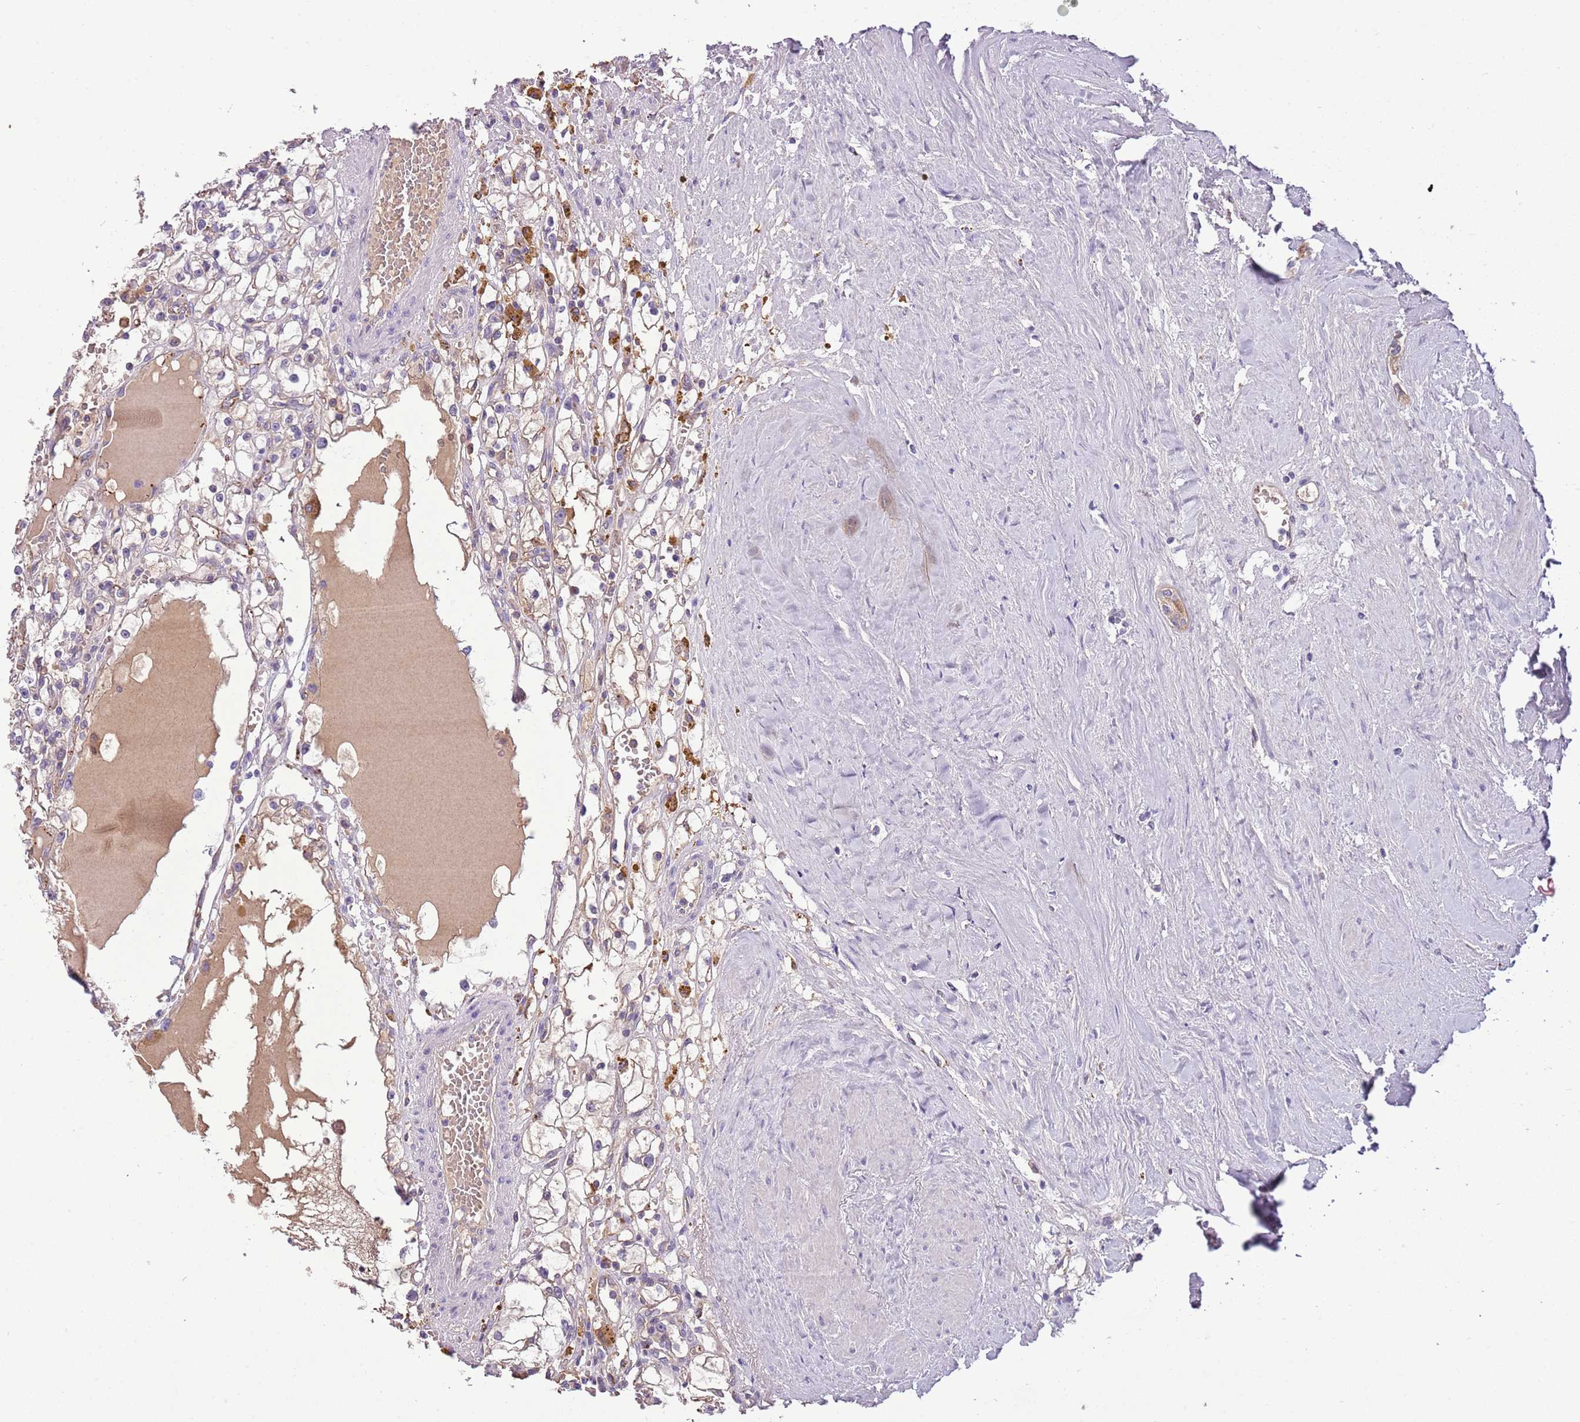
{"staining": {"intensity": "weak", "quantity": "<25%", "location": "cytoplasmic/membranous"}, "tissue": "renal cancer", "cell_type": "Tumor cells", "image_type": "cancer", "snomed": [{"axis": "morphology", "description": "Adenocarcinoma, NOS"}, {"axis": "topography", "description": "Kidney"}], "caption": "Photomicrograph shows no protein staining in tumor cells of renal cancer (adenocarcinoma) tissue.", "gene": "HES3", "patient": {"sex": "male", "age": 56}}